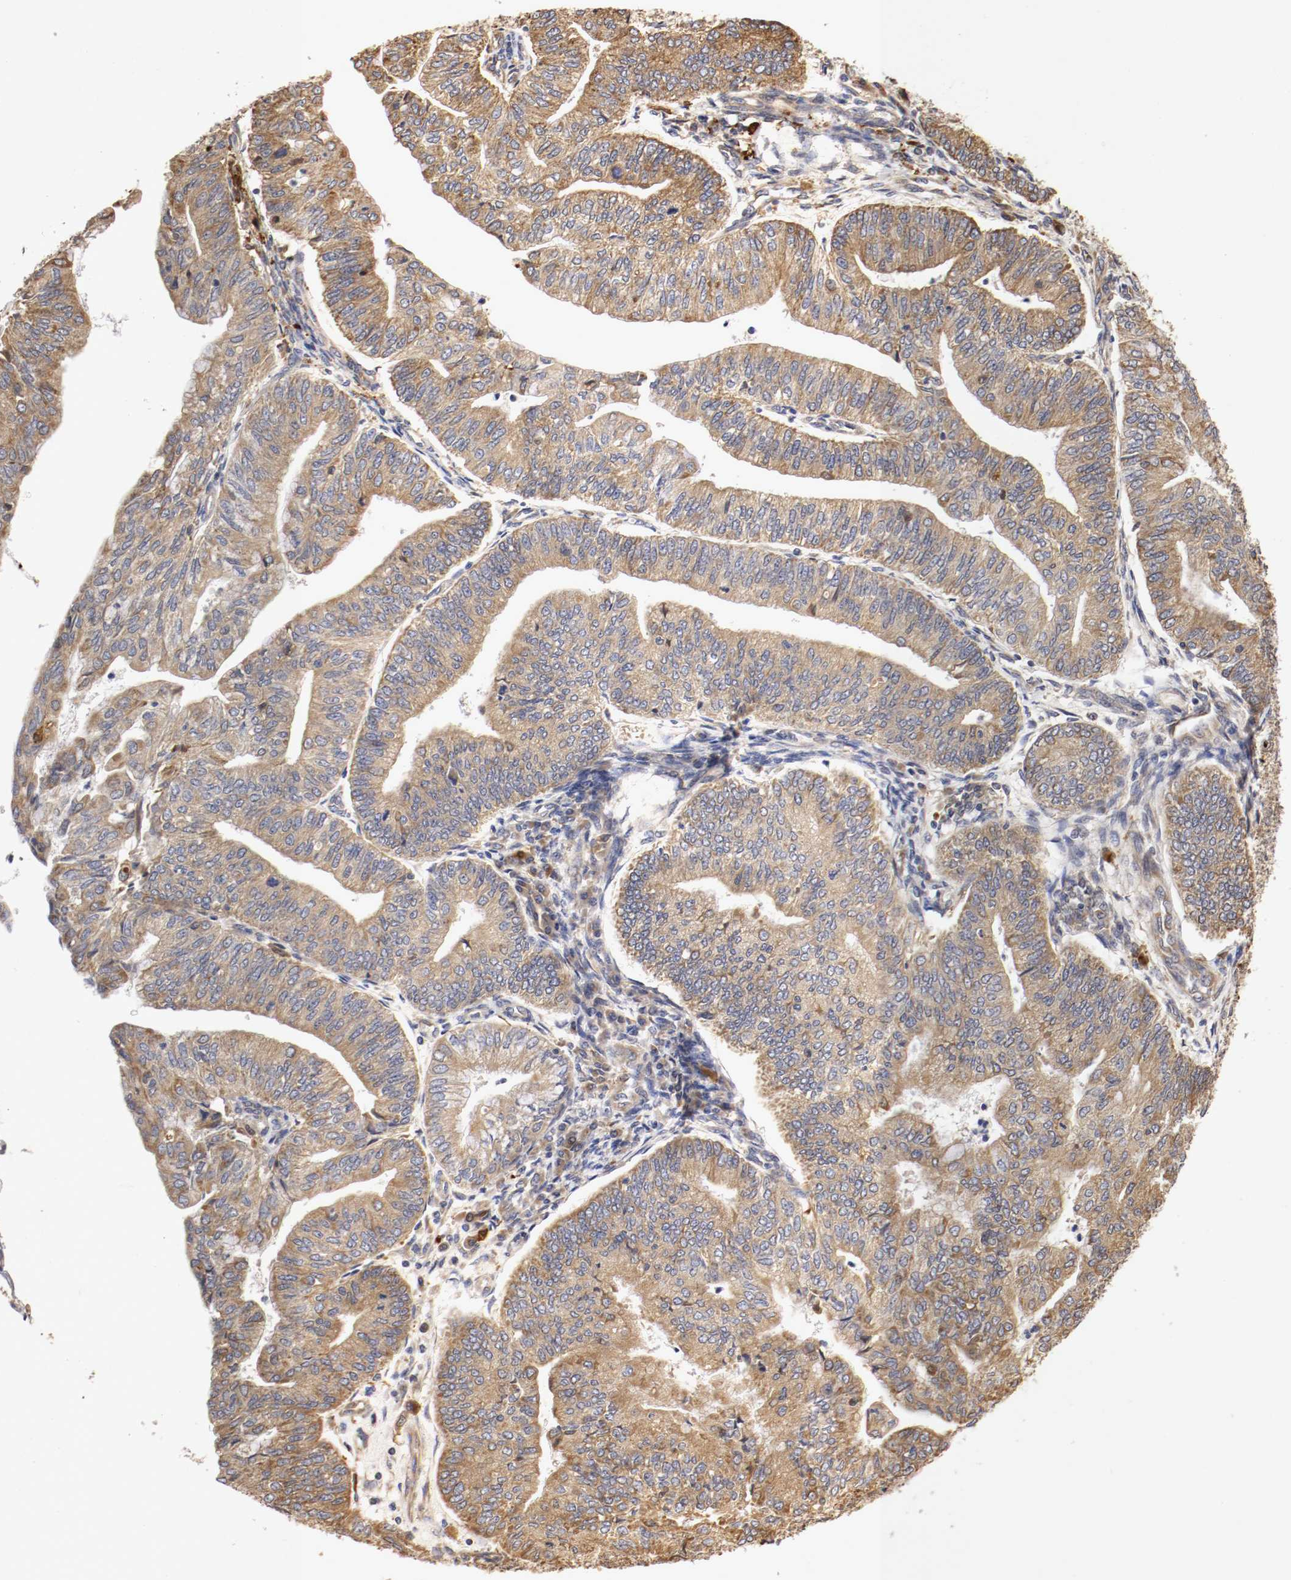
{"staining": {"intensity": "moderate", "quantity": ">75%", "location": "cytoplasmic/membranous"}, "tissue": "endometrial cancer", "cell_type": "Tumor cells", "image_type": "cancer", "snomed": [{"axis": "morphology", "description": "Adenocarcinoma, NOS"}, {"axis": "topography", "description": "Endometrium"}], "caption": "Moderate cytoplasmic/membranous positivity for a protein is identified in about >75% of tumor cells of endometrial cancer (adenocarcinoma) using immunohistochemistry (IHC).", "gene": "VEZT", "patient": {"sex": "female", "age": 59}}